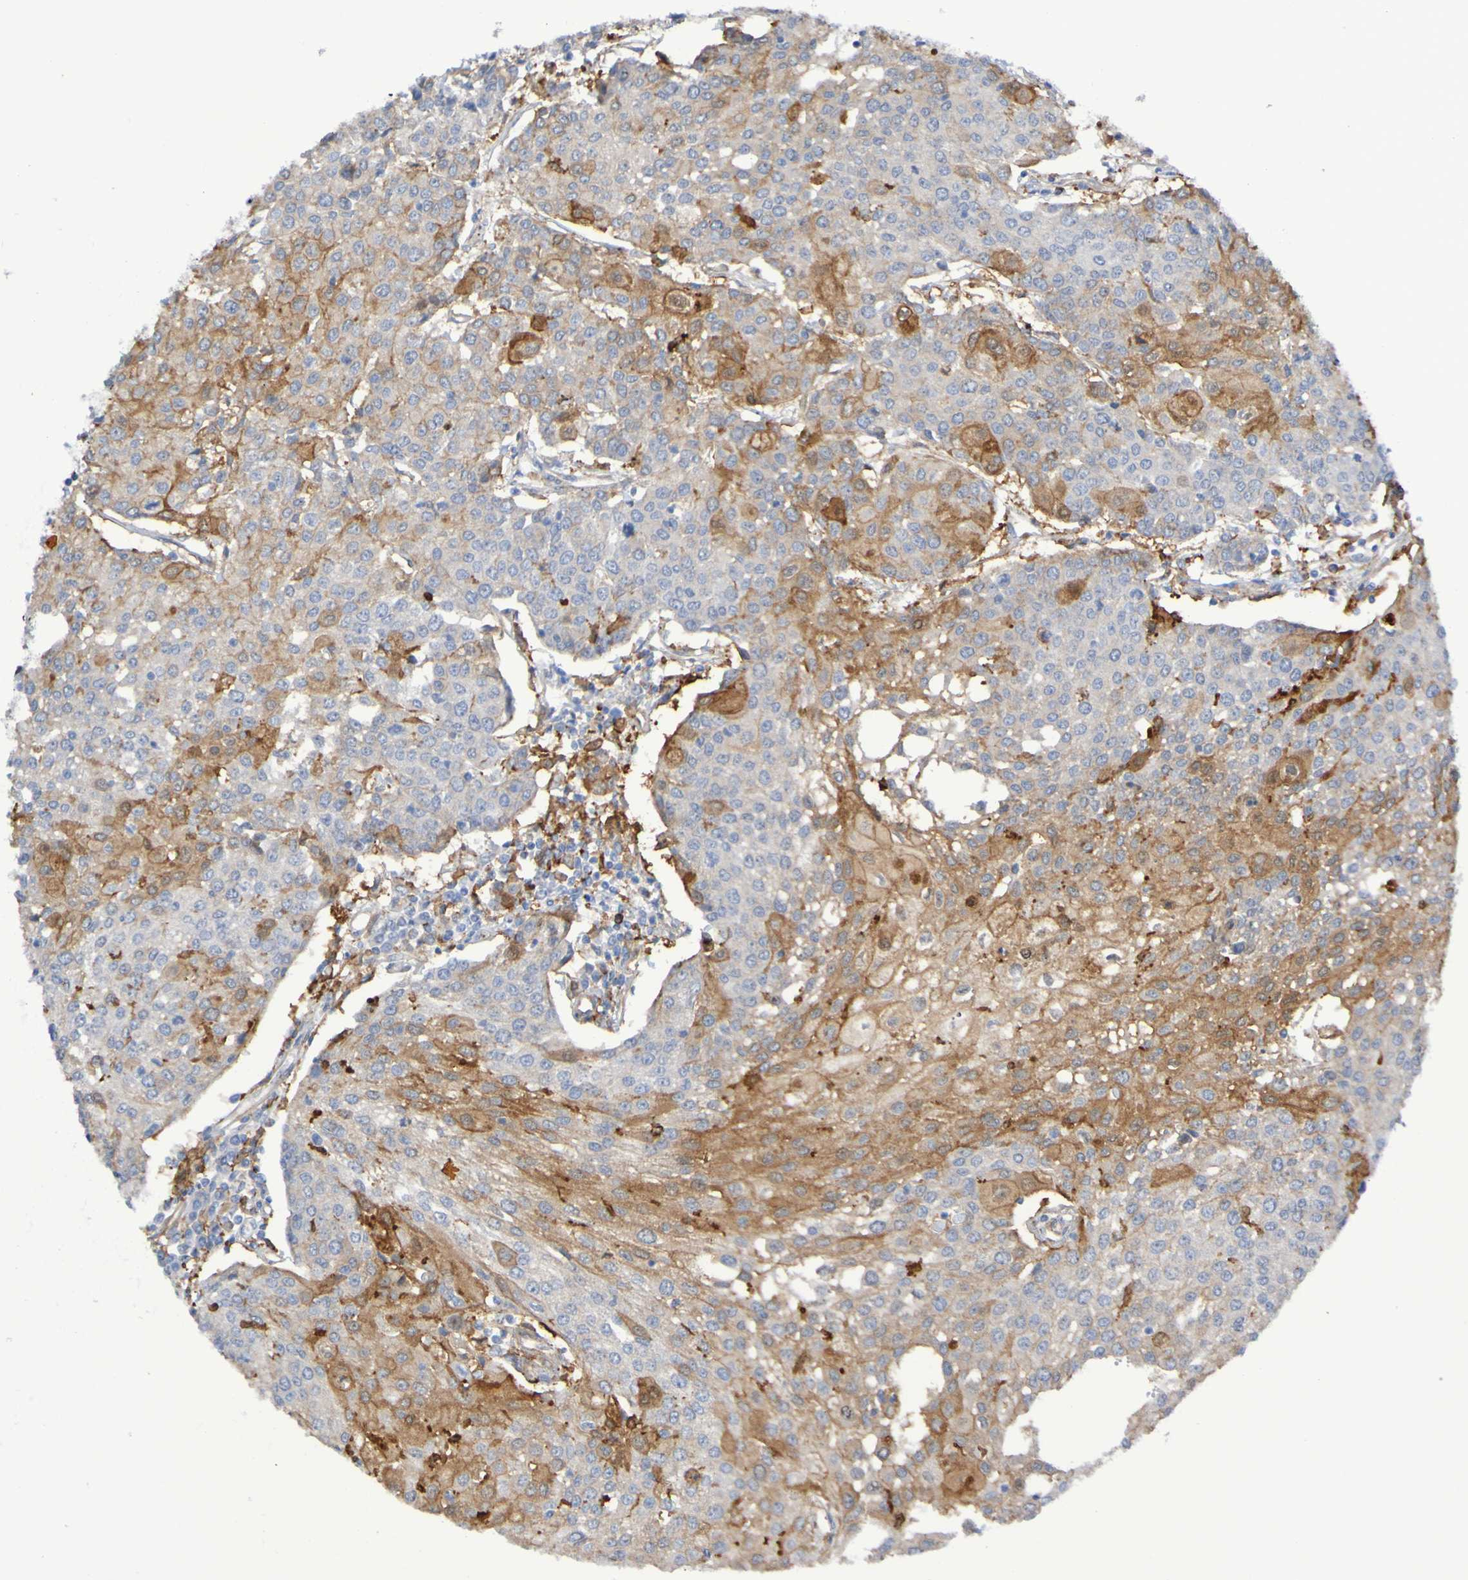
{"staining": {"intensity": "moderate", "quantity": "<25%", "location": "cytoplasmic/membranous"}, "tissue": "urothelial cancer", "cell_type": "Tumor cells", "image_type": "cancer", "snomed": [{"axis": "morphology", "description": "Urothelial carcinoma, High grade"}, {"axis": "topography", "description": "Urinary bladder"}], "caption": "Immunohistochemical staining of human high-grade urothelial carcinoma shows low levels of moderate cytoplasmic/membranous expression in approximately <25% of tumor cells.", "gene": "SCRG1", "patient": {"sex": "female", "age": 85}}